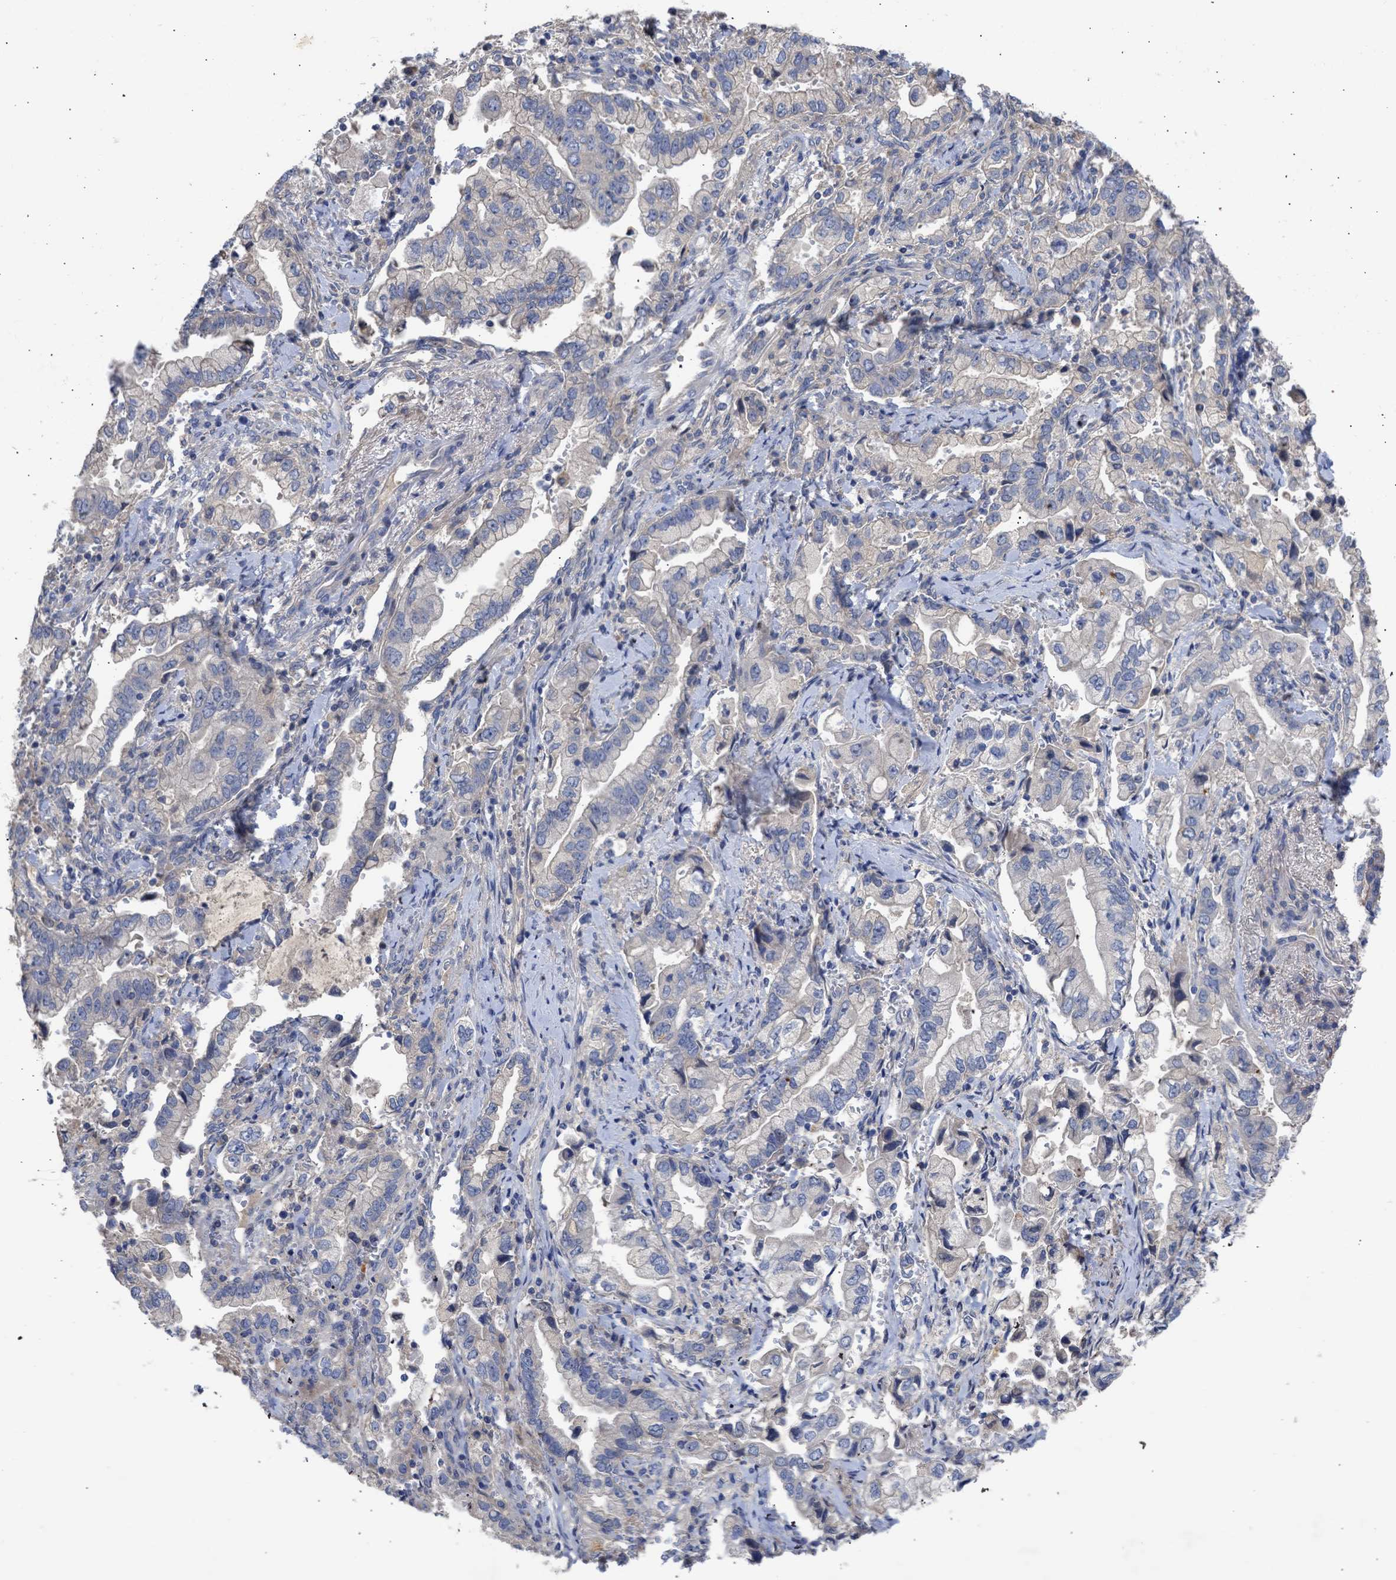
{"staining": {"intensity": "negative", "quantity": "none", "location": "none"}, "tissue": "stomach cancer", "cell_type": "Tumor cells", "image_type": "cancer", "snomed": [{"axis": "morphology", "description": "Normal tissue, NOS"}, {"axis": "morphology", "description": "Adenocarcinoma, NOS"}, {"axis": "topography", "description": "Stomach"}], "caption": "Immunohistochemistry (IHC) image of neoplastic tissue: stomach cancer stained with DAB demonstrates no significant protein expression in tumor cells.", "gene": "ARHGEF4", "patient": {"sex": "male", "age": 62}}